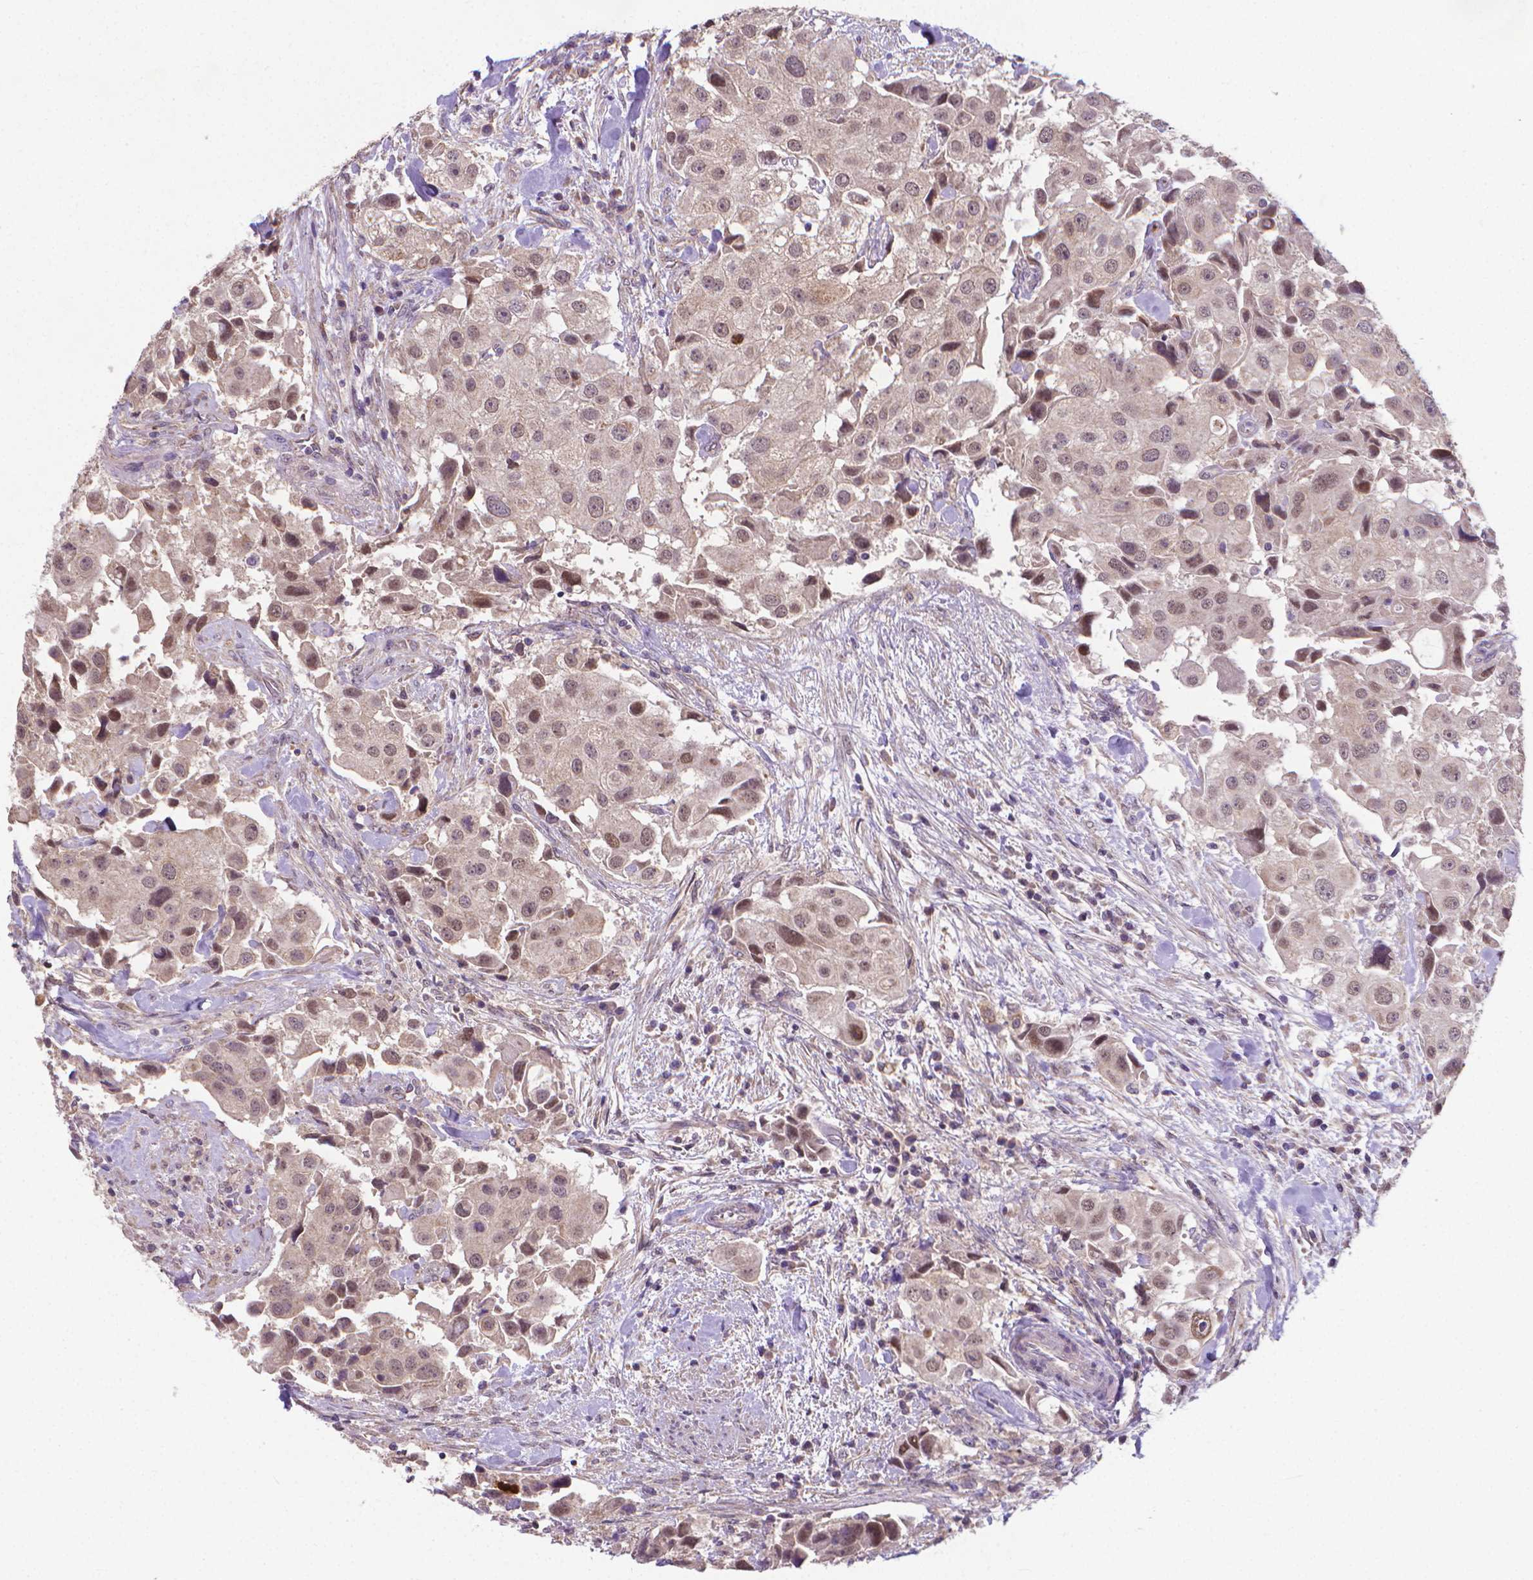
{"staining": {"intensity": "weak", "quantity": "<25%", "location": "cytoplasmic/membranous,nuclear"}, "tissue": "urothelial cancer", "cell_type": "Tumor cells", "image_type": "cancer", "snomed": [{"axis": "morphology", "description": "Urothelial carcinoma, High grade"}, {"axis": "topography", "description": "Urinary bladder"}], "caption": "Urothelial carcinoma (high-grade) was stained to show a protein in brown. There is no significant positivity in tumor cells.", "gene": "GPR63", "patient": {"sex": "female", "age": 64}}